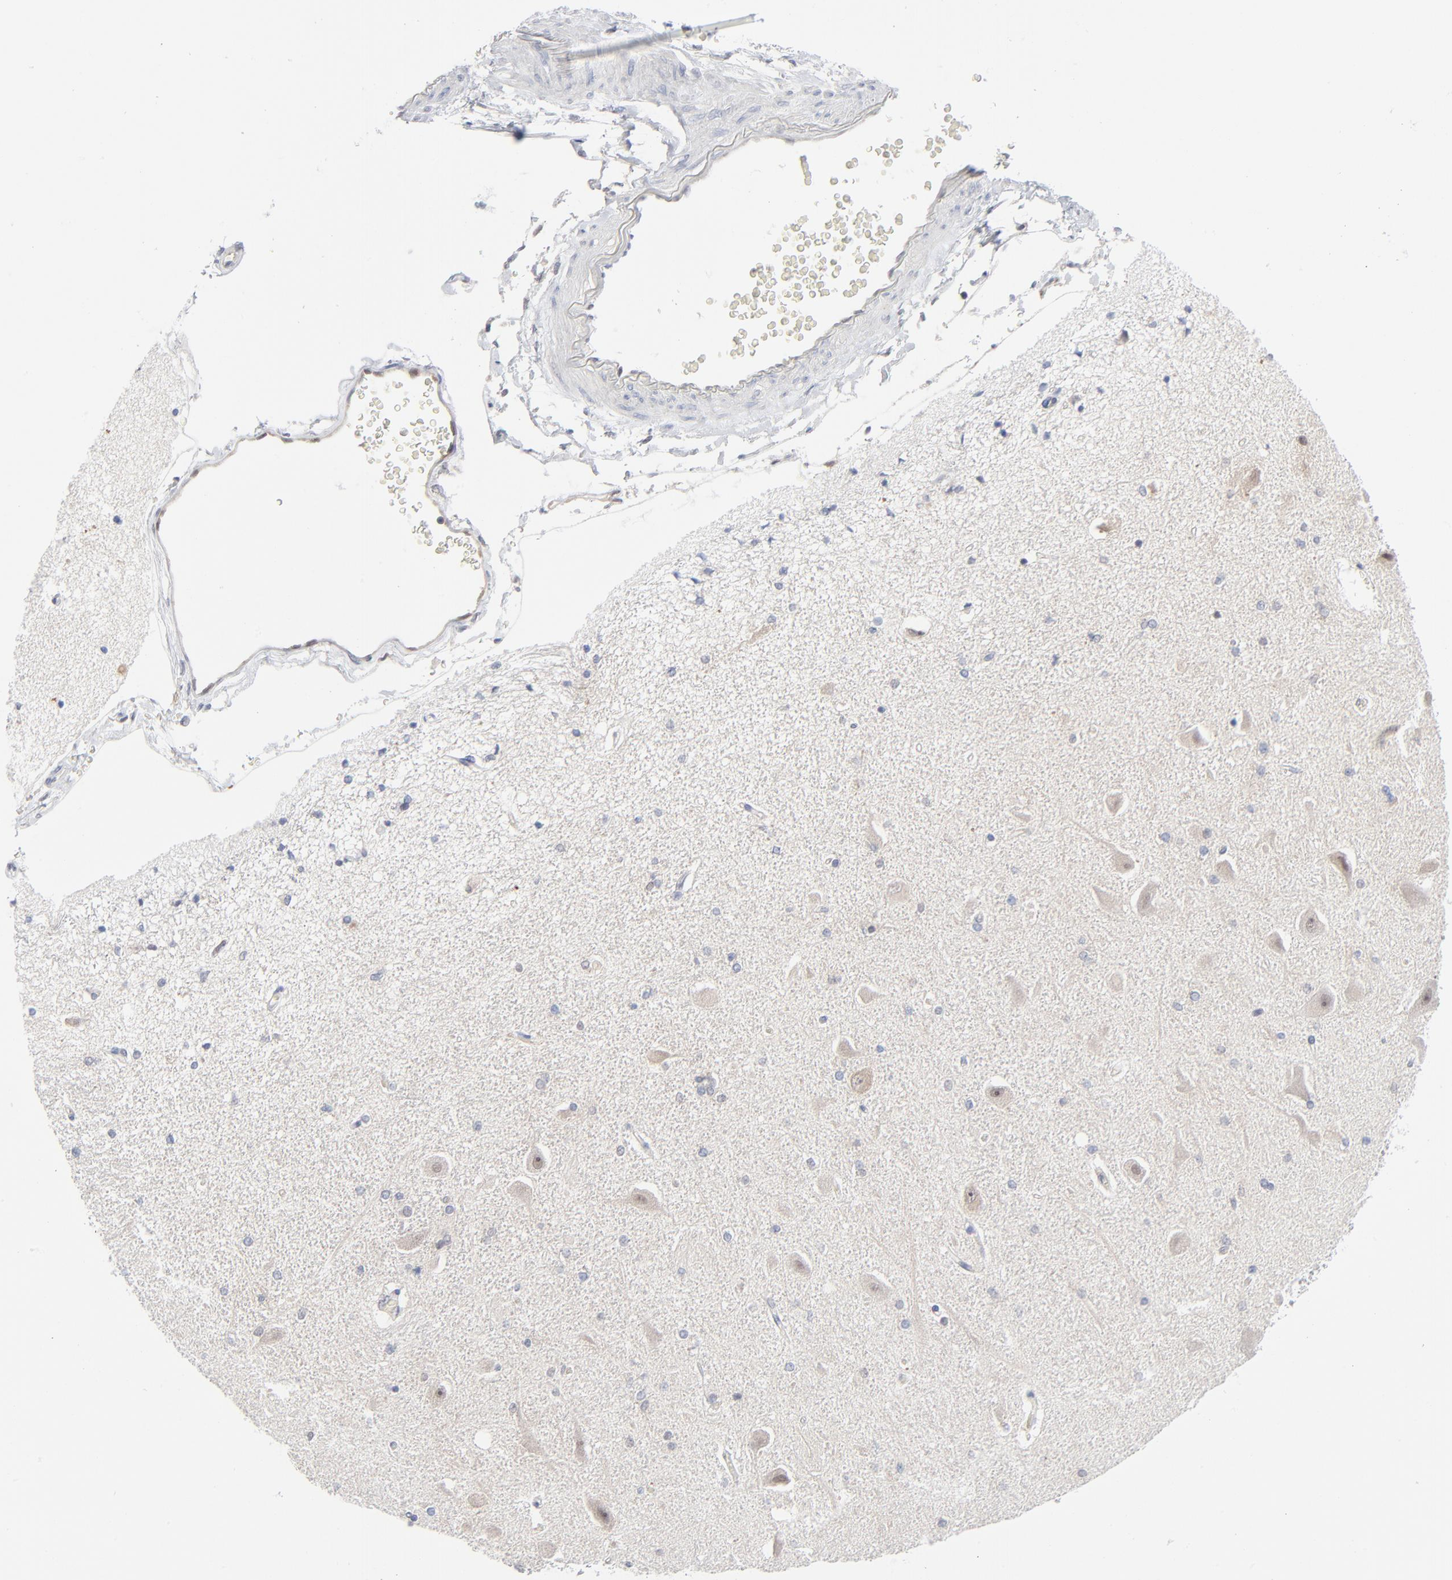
{"staining": {"intensity": "negative", "quantity": "none", "location": "none"}, "tissue": "hippocampus", "cell_type": "Glial cells", "image_type": "normal", "snomed": [{"axis": "morphology", "description": "Normal tissue, NOS"}, {"axis": "topography", "description": "Hippocampus"}], "caption": "The IHC photomicrograph has no significant expression in glial cells of hippocampus.", "gene": "RPS6KB1", "patient": {"sex": "female", "age": 54}}